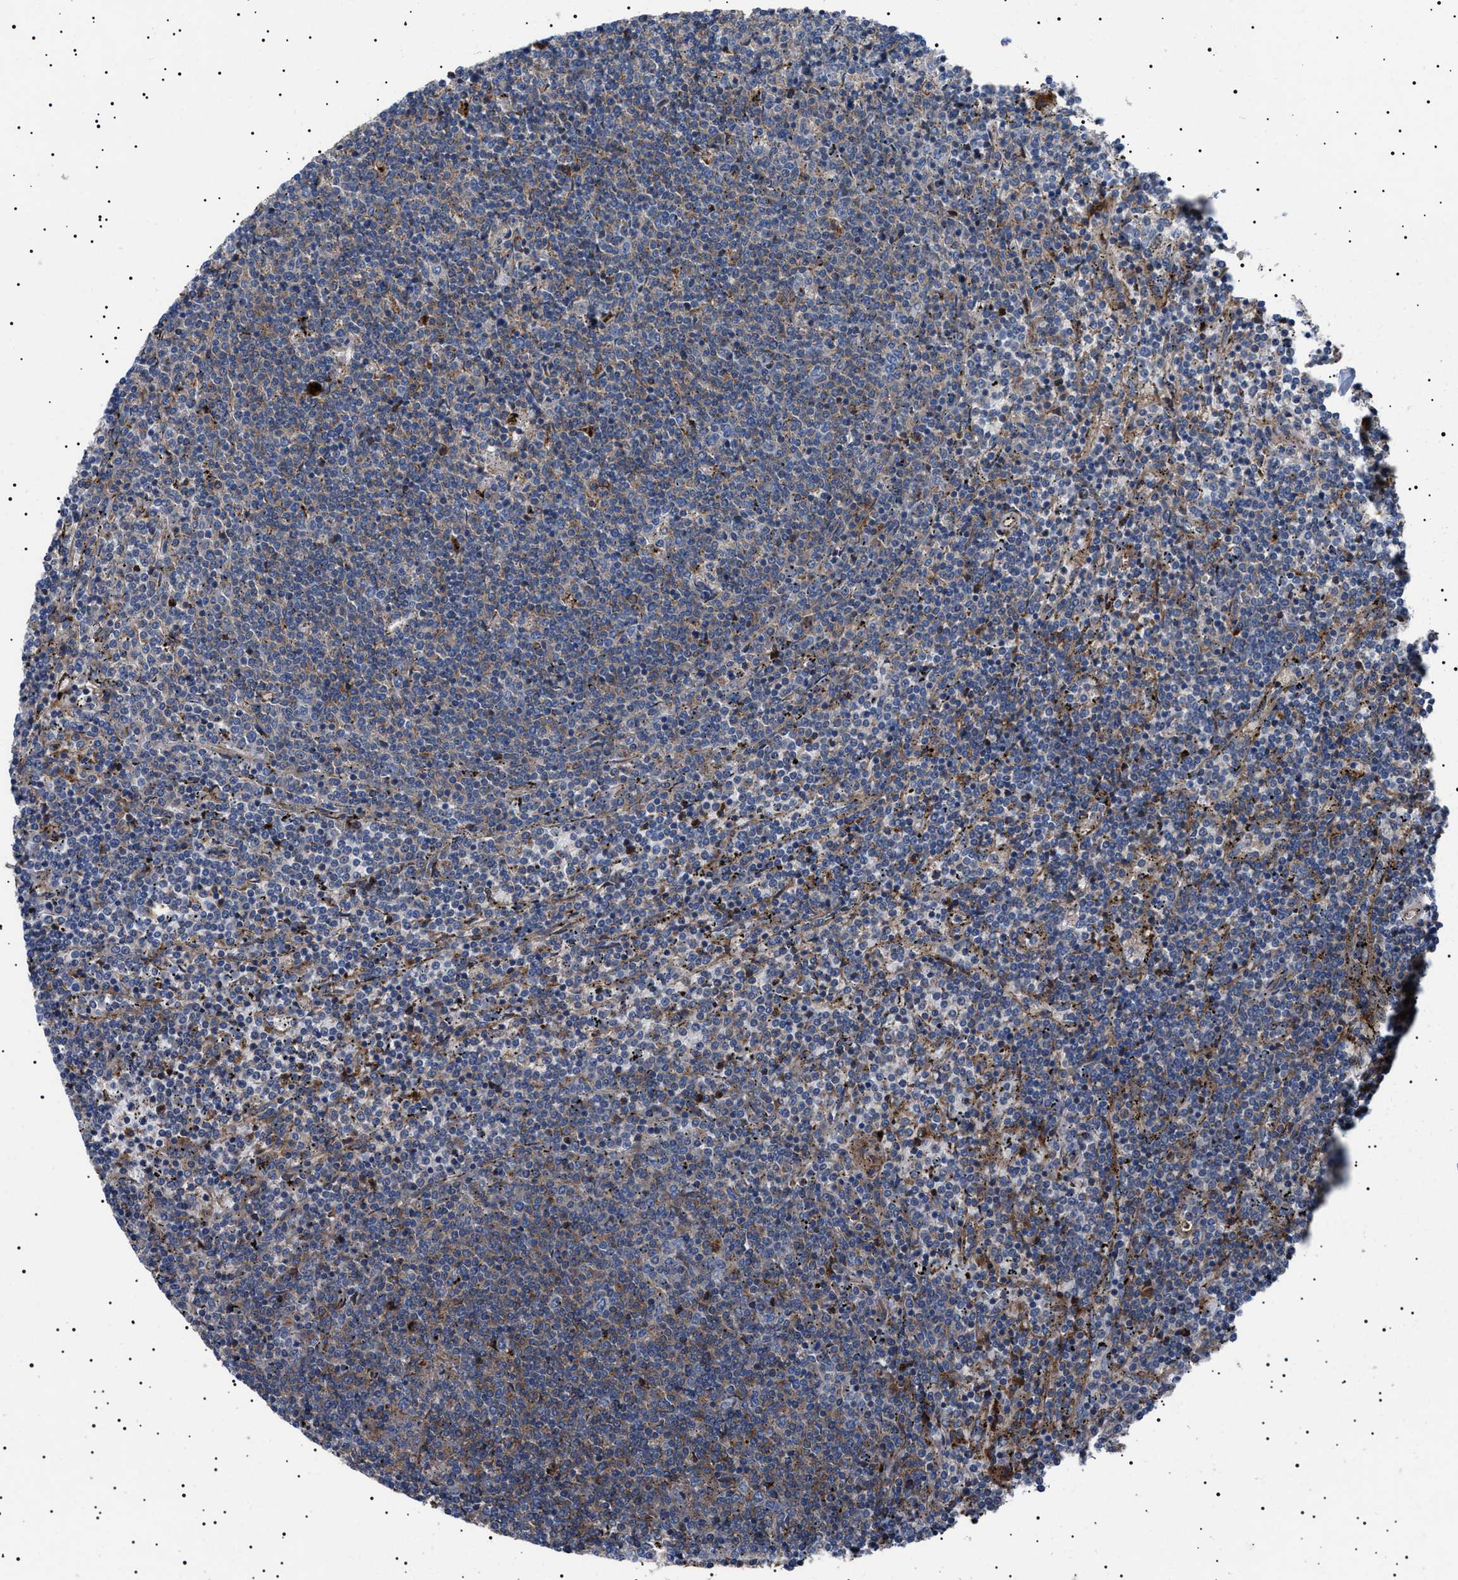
{"staining": {"intensity": "strong", "quantity": "25%-75%", "location": "cytoplasmic/membranous"}, "tissue": "lymphoma", "cell_type": "Tumor cells", "image_type": "cancer", "snomed": [{"axis": "morphology", "description": "Malignant lymphoma, non-Hodgkin's type, Low grade"}, {"axis": "topography", "description": "Spleen"}], "caption": "Protein analysis of malignant lymphoma, non-Hodgkin's type (low-grade) tissue reveals strong cytoplasmic/membranous staining in about 25%-75% of tumor cells.", "gene": "NEU1", "patient": {"sex": "female", "age": 50}}